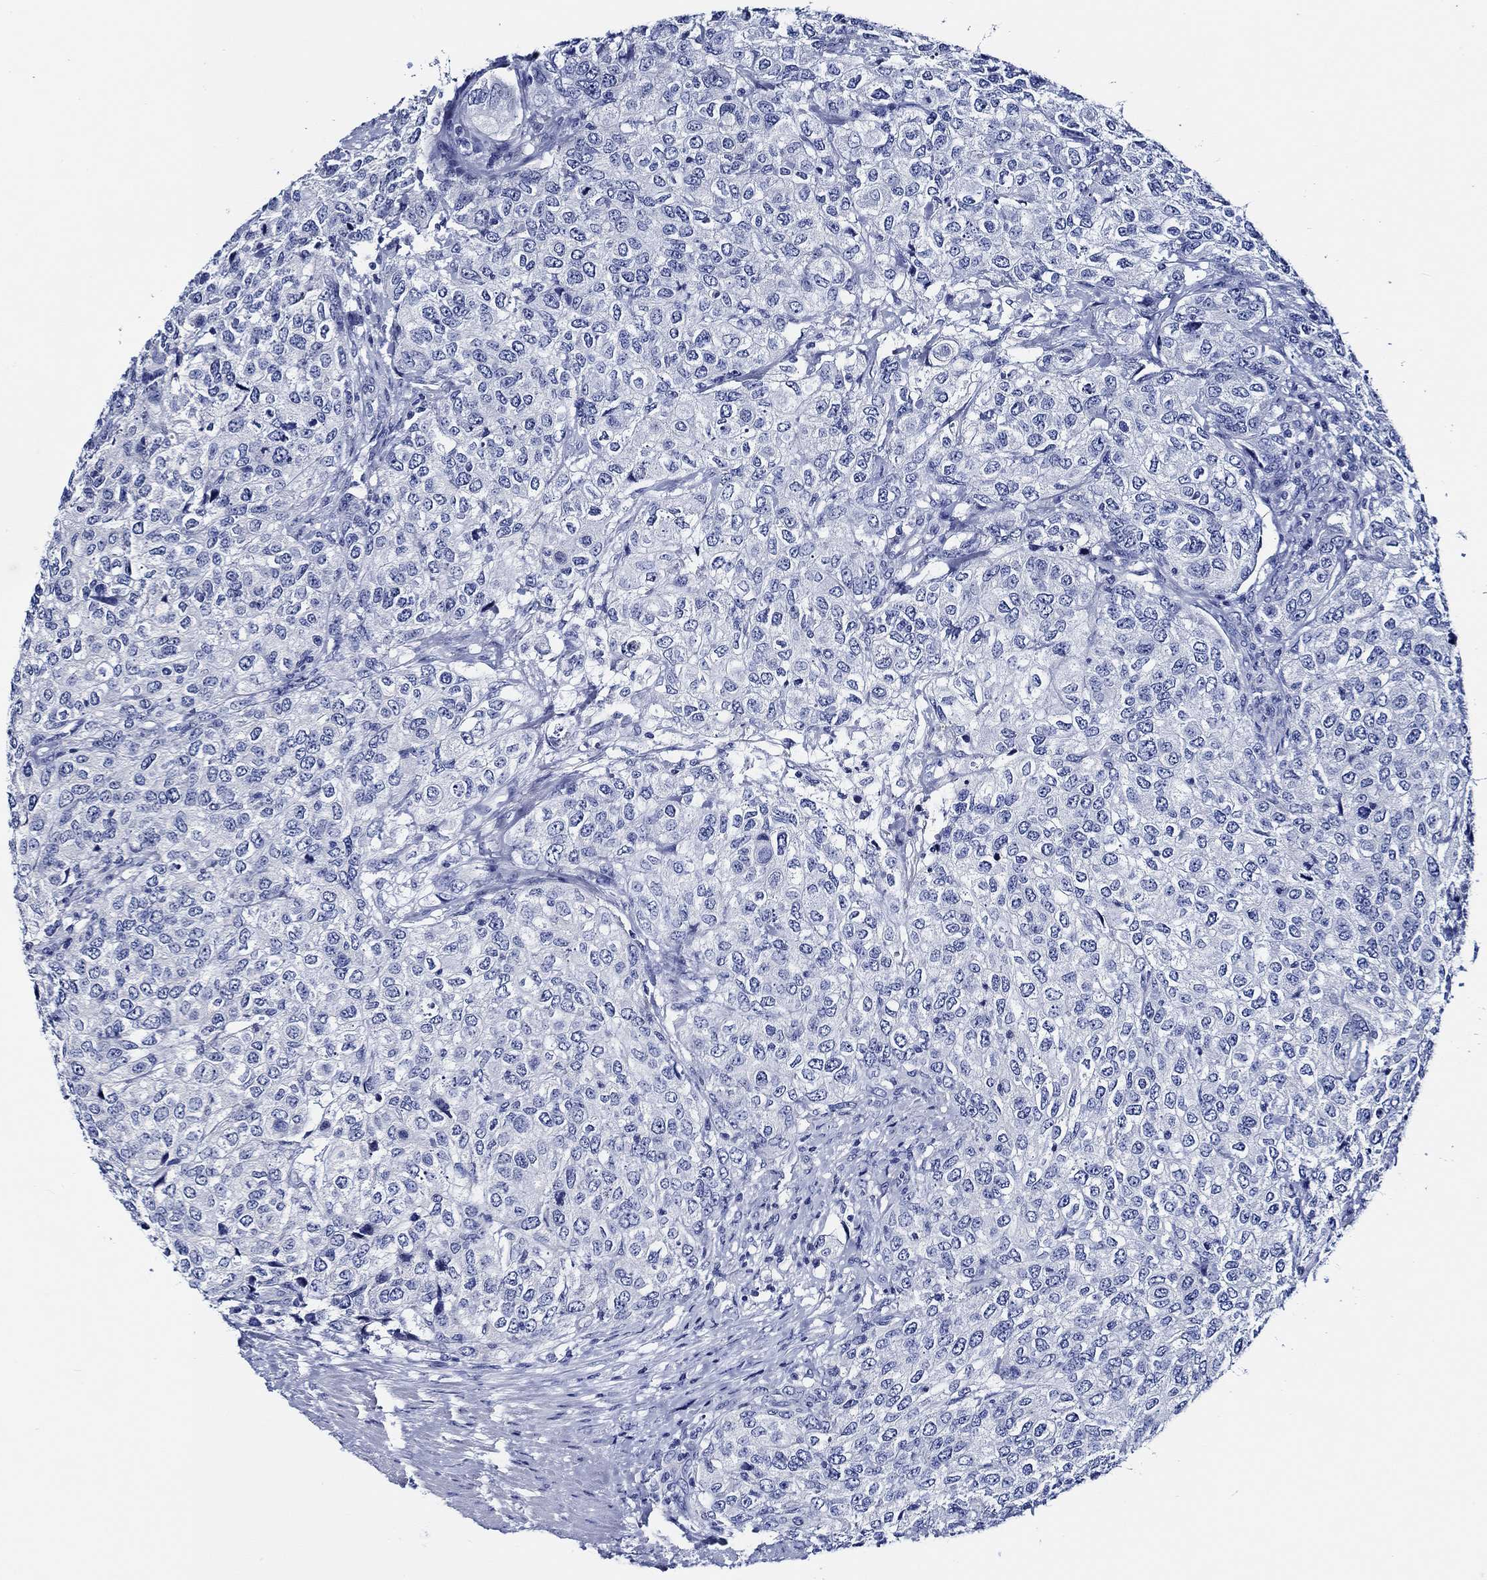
{"staining": {"intensity": "negative", "quantity": "none", "location": "none"}, "tissue": "urothelial cancer", "cell_type": "Tumor cells", "image_type": "cancer", "snomed": [{"axis": "morphology", "description": "Urothelial carcinoma, High grade"}, {"axis": "topography", "description": "Urinary bladder"}], "caption": "Tumor cells are negative for brown protein staining in urothelial cancer. (DAB immunohistochemistry with hematoxylin counter stain).", "gene": "WDR62", "patient": {"sex": "female", "age": 78}}